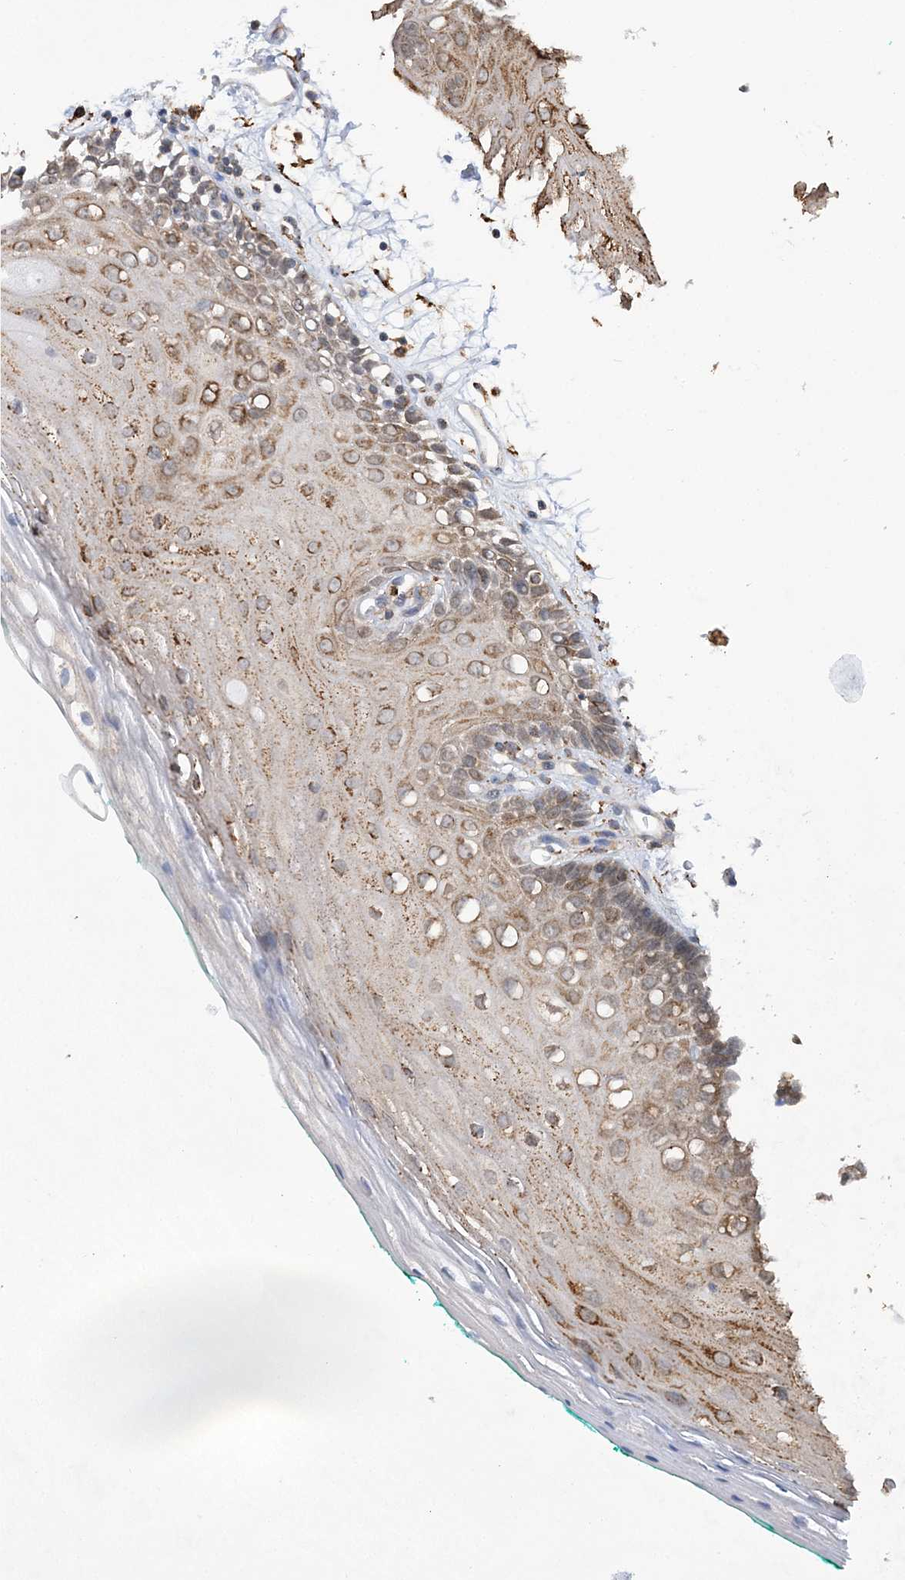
{"staining": {"intensity": "moderate", "quantity": ">75%", "location": "cytoplasmic/membranous"}, "tissue": "oral mucosa", "cell_type": "Squamous epithelial cells", "image_type": "normal", "snomed": [{"axis": "morphology", "description": "Normal tissue, NOS"}, {"axis": "topography", "description": "Skeletal muscle"}, {"axis": "topography", "description": "Oral tissue"}, {"axis": "topography", "description": "Peripheral nerve tissue"}], "caption": "Moderate cytoplasmic/membranous protein staining is seen in about >75% of squamous epithelial cells in oral mucosa. The staining was performed using DAB to visualize the protein expression in brown, while the nuclei were stained in blue with hematoxylin (Magnification: 20x).", "gene": "WDR12", "patient": {"sex": "female", "age": 84}}